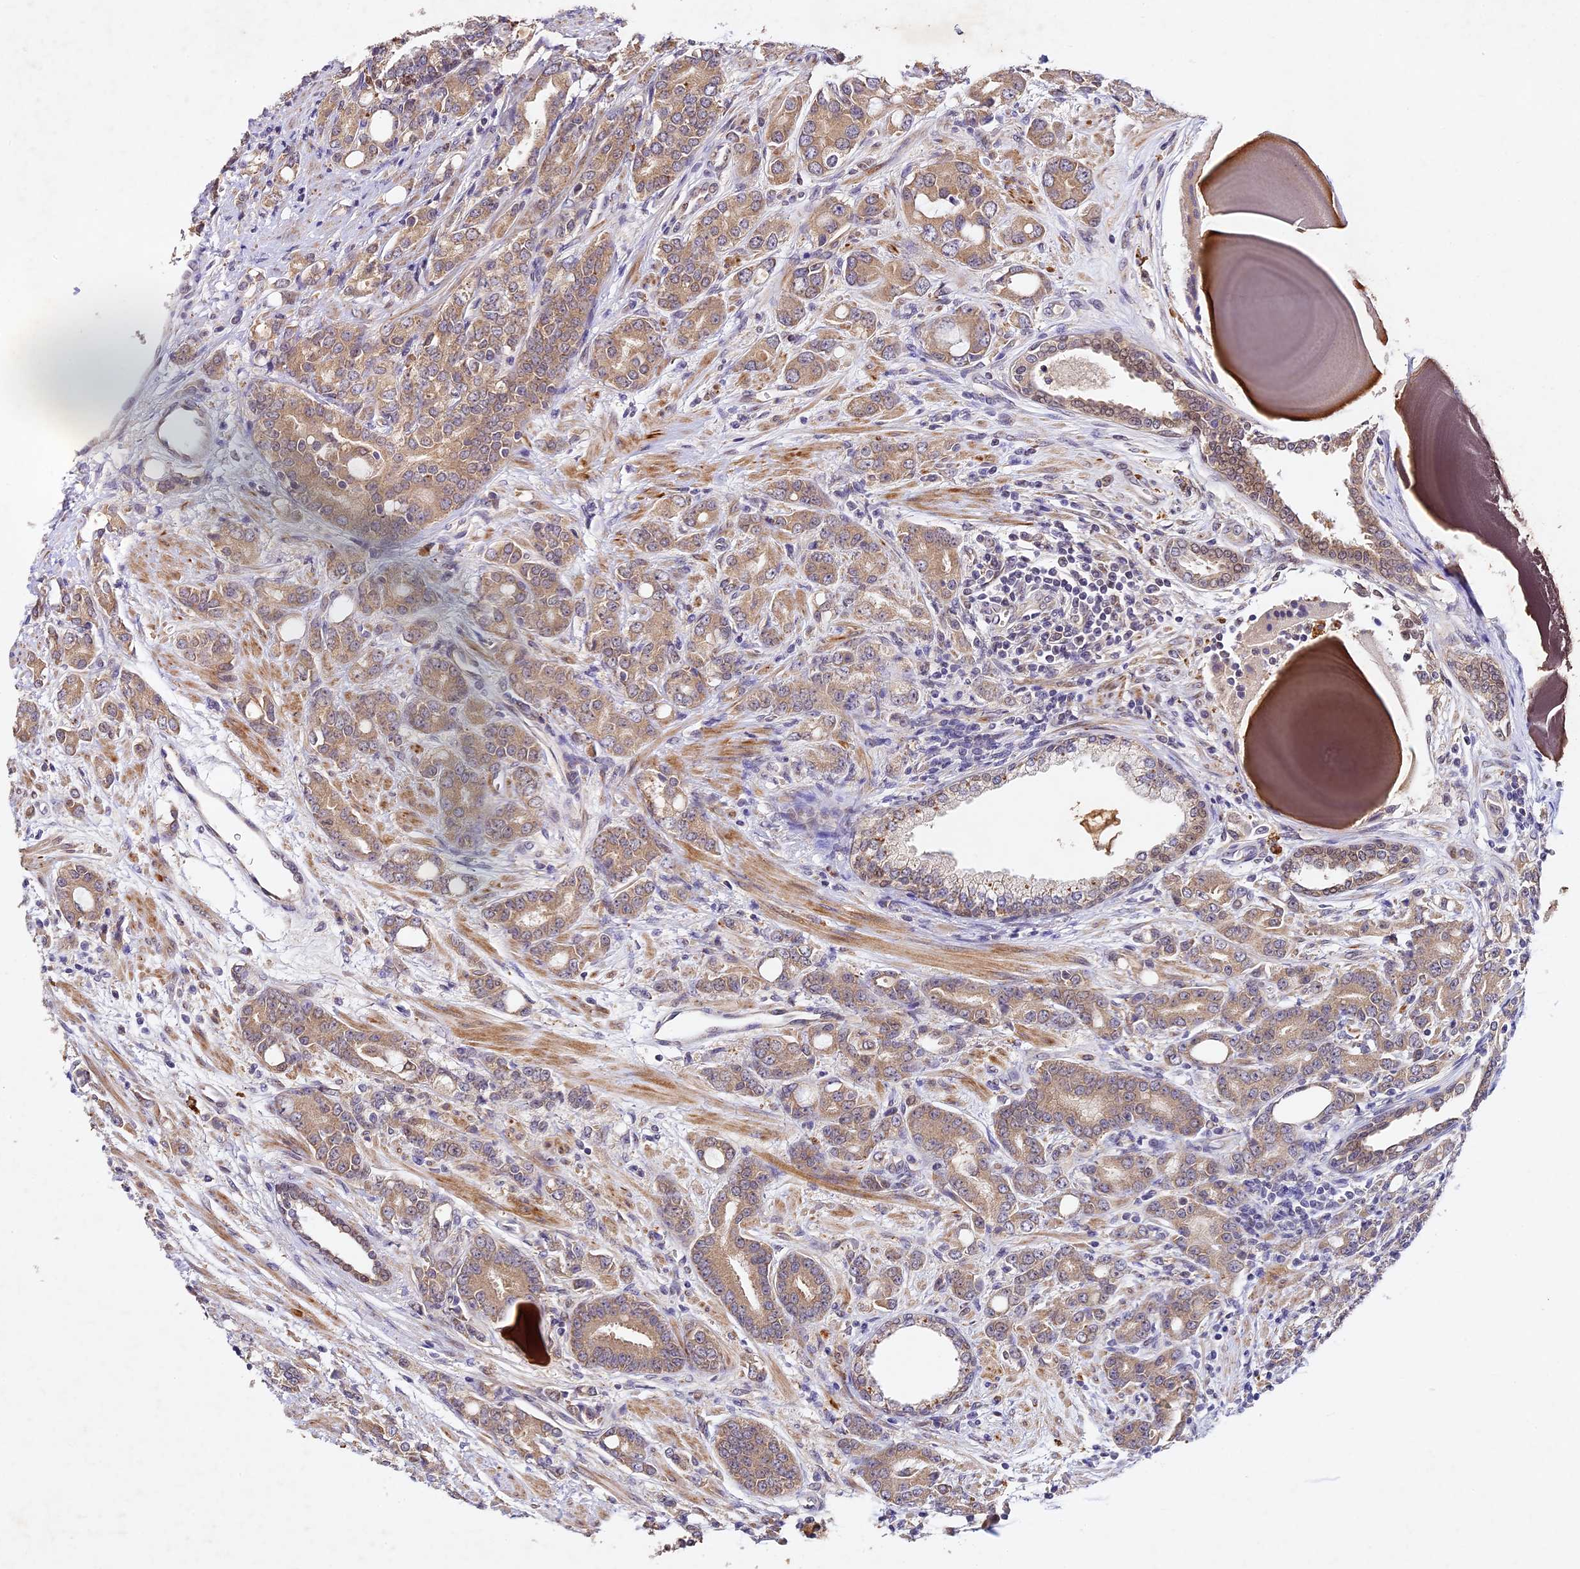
{"staining": {"intensity": "moderate", "quantity": ">75%", "location": "cytoplasmic/membranous"}, "tissue": "prostate cancer", "cell_type": "Tumor cells", "image_type": "cancer", "snomed": [{"axis": "morphology", "description": "Adenocarcinoma, High grade"}, {"axis": "topography", "description": "Prostate"}], "caption": "DAB immunohistochemical staining of prostate cancer (high-grade adenocarcinoma) displays moderate cytoplasmic/membranous protein staining in approximately >75% of tumor cells.", "gene": "TMEM39B", "patient": {"sex": "male", "age": 62}}